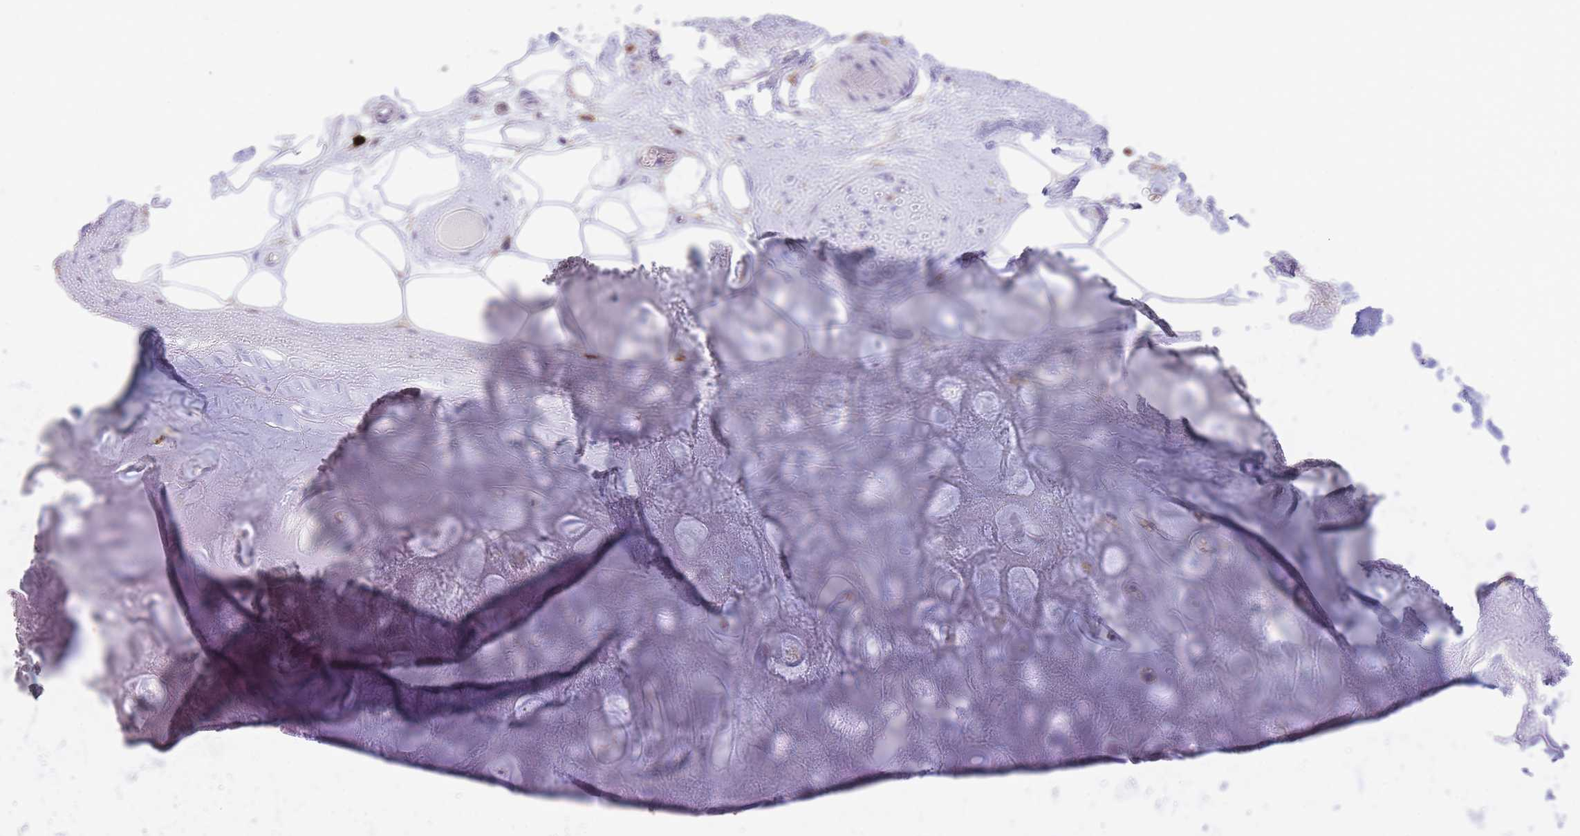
{"staining": {"intensity": "negative", "quantity": "none", "location": "none"}, "tissue": "adipose tissue", "cell_type": "Adipocytes", "image_type": "normal", "snomed": [{"axis": "morphology", "description": "Normal tissue, NOS"}, {"axis": "topography", "description": "Cartilage tissue"}], "caption": "Immunohistochemical staining of benign human adipose tissue displays no significant staining in adipocytes. (DAB immunohistochemistry, high magnification).", "gene": "TPSAB1", "patient": {"sex": "male", "age": 81}}